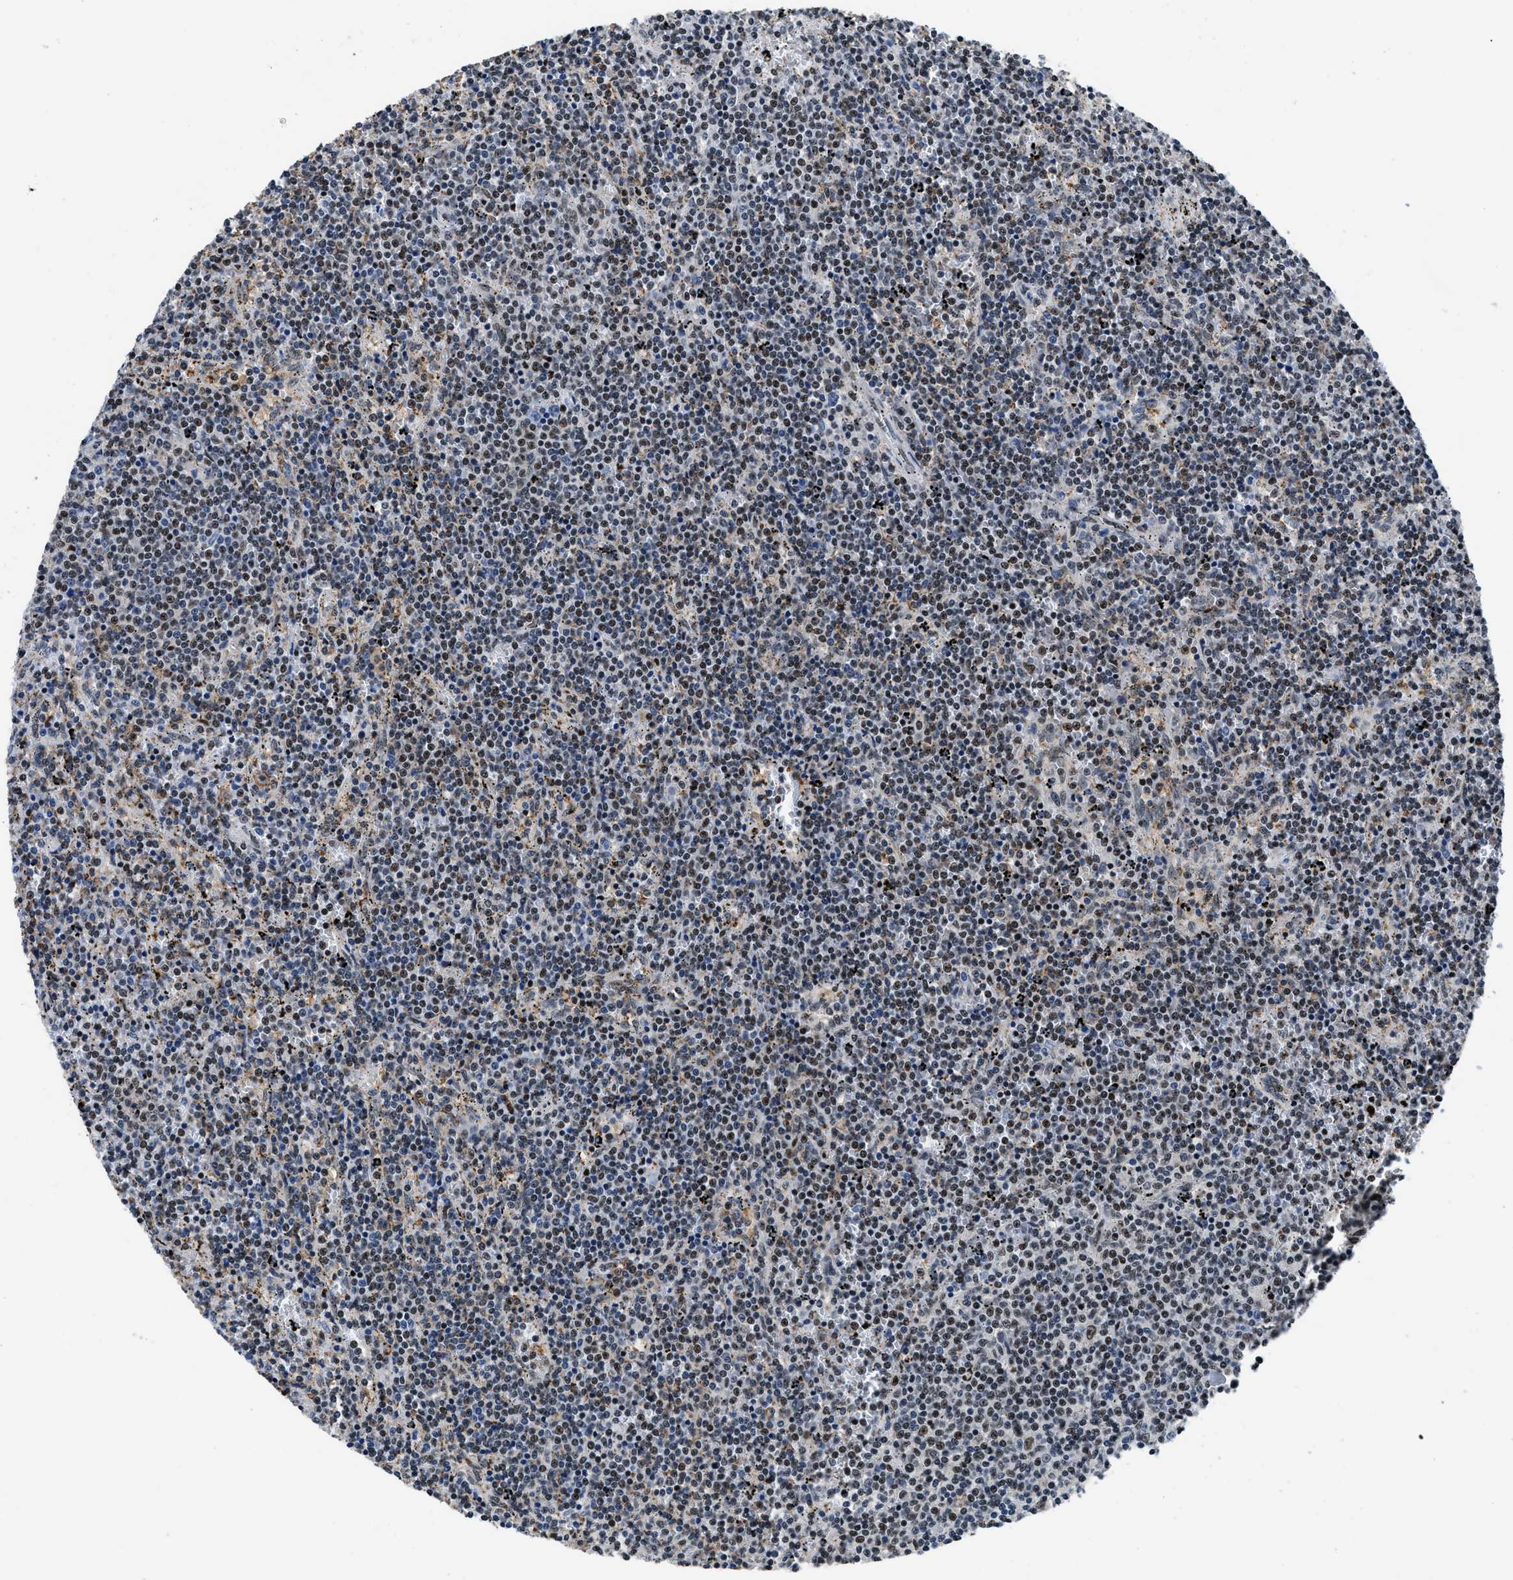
{"staining": {"intensity": "moderate", "quantity": "25%-75%", "location": "nuclear"}, "tissue": "lymphoma", "cell_type": "Tumor cells", "image_type": "cancer", "snomed": [{"axis": "morphology", "description": "Malignant lymphoma, non-Hodgkin's type, Low grade"}, {"axis": "topography", "description": "Spleen"}], "caption": "This photomicrograph demonstrates immunohistochemistry staining of malignant lymphoma, non-Hodgkin's type (low-grade), with medium moderate nuclear expression in approximately 25%-75% of tumor cells.", "gene": "HNRNPH2", "patient": {"sex": "female", "age": 50}}